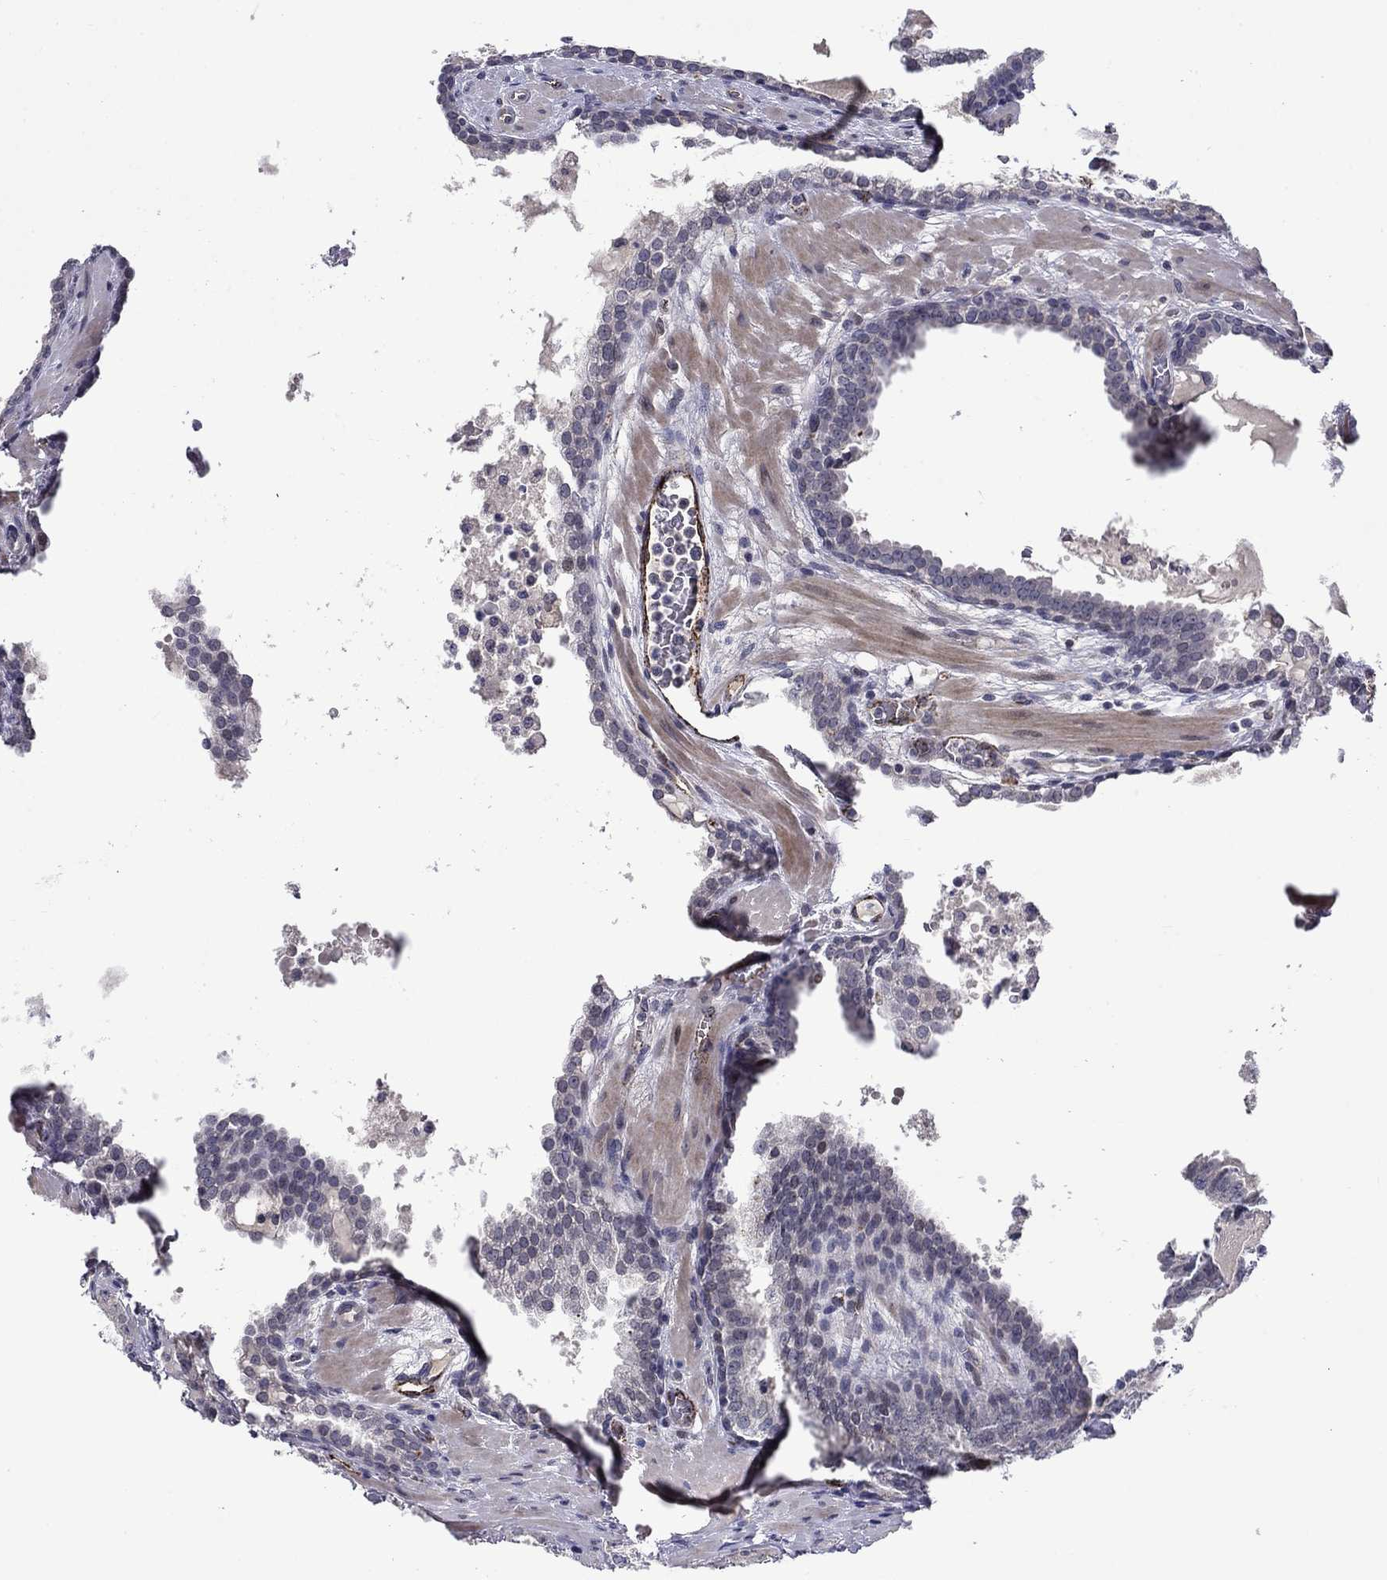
{"staining": {"intensity": "negative", "quantity": "none", "location": "none"}, "tissue": "prostate cancer", "cell_type": "Tumor cells", "image_type": "cancer", "snomed": [{"axis": "morphology", "description": "Adenocarcinoma, NOS"}, {"axis": "topography", "description": "Prostate"}], "caption": "A high-resolution micrograph shows immunohistochemistry (IHC) staining of prostate cancer, which displays no significant positivity in tumor cells.", "gene": "SLITRK1", "patient": {"sex": "male", "age": 69}}